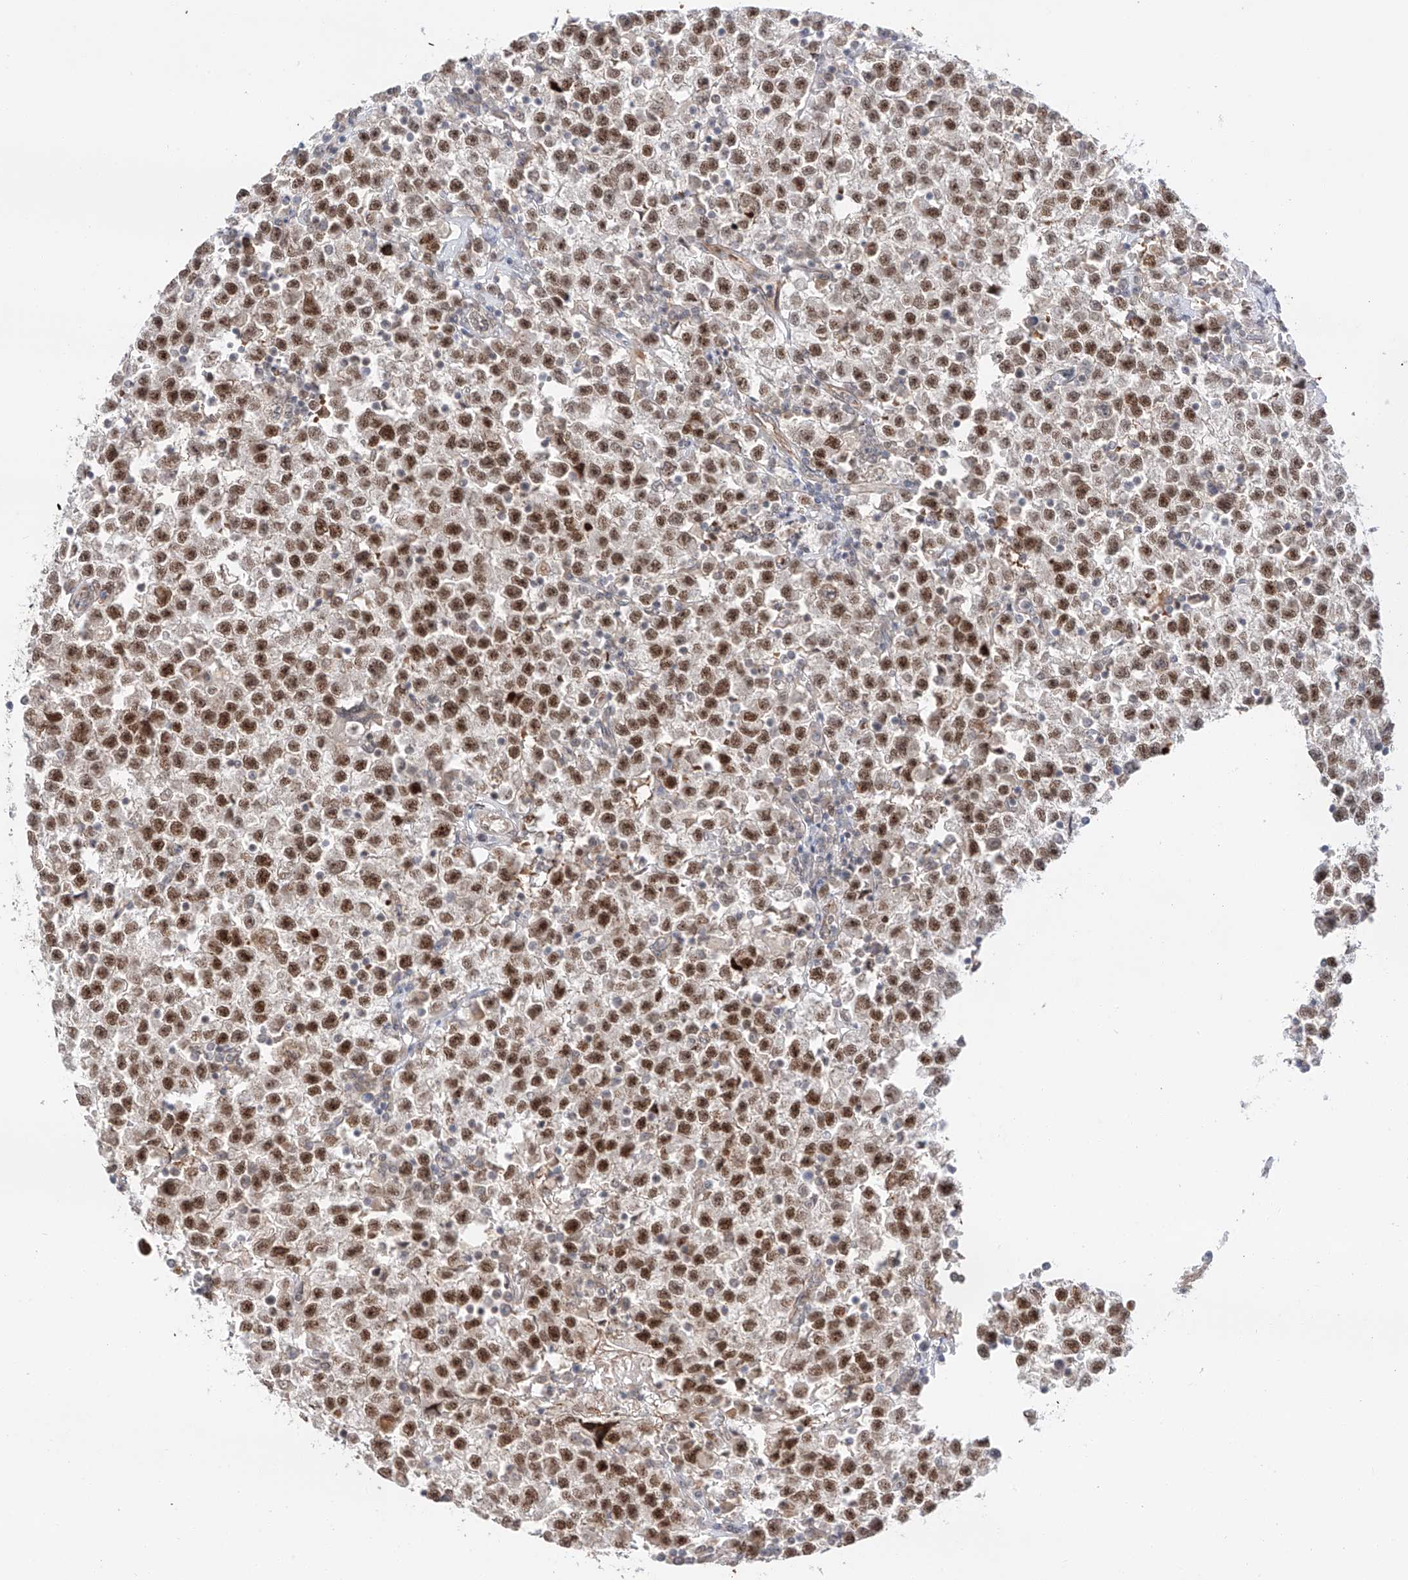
{"staining": {"intensity": "strong", "quantity": ">75%", "location": "nuclear"}, "tissue": "testis cancer", "cell_type": "Tumor cells", "image_type": "cancer", "snomed": [{"axis": "morphology", "description": "Seminoma, NOS"}, {"axis": "topography", "description": "Testis"}], "caption": "Seminoma (testis) stained for a protein (brown) displays strong nuclear positive expression in approximately >75% of tumor cells.", "gene": "POGK", "patient": {"sex": "male", "age": 22}}